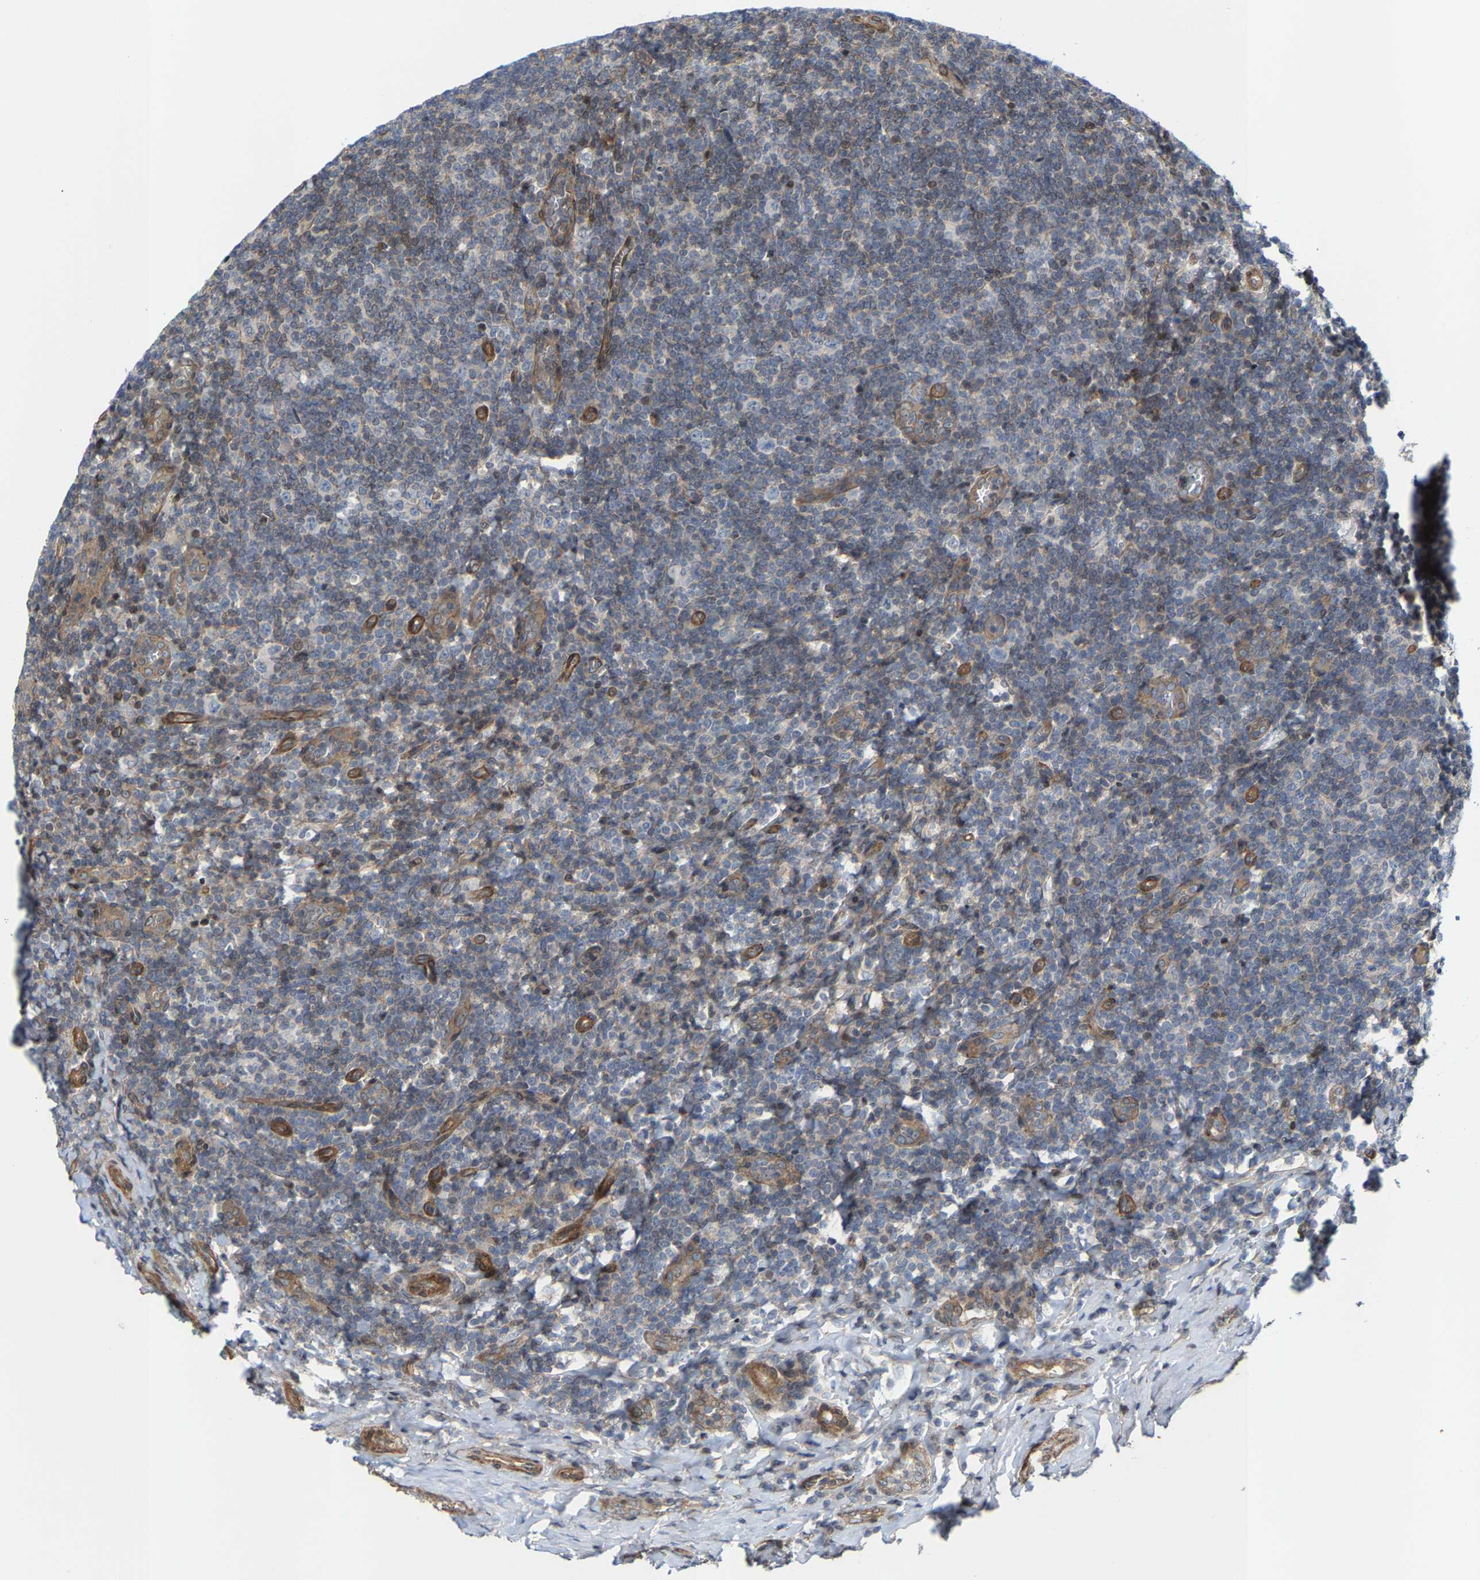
{"staining": {"intensity": "weak", "quantity": "<25%", "location": "cytoplasmic/membranous"}, "tissue": "tonsil", "cell_type": "Germinal center cells", "image_type": "normal", "snomed": [{"axis": "morphology", "description": "Normal tissue, NOS"}, {"axis": "topography", "description": "Tonsil"}], "caption": "Tonsil stained for a protein using immunohistochemistry (IHC) demonstrates no positivity germinal center cells.", "gene": "TGFB1I1", "patient": {"sex": "male", "age": 37}}